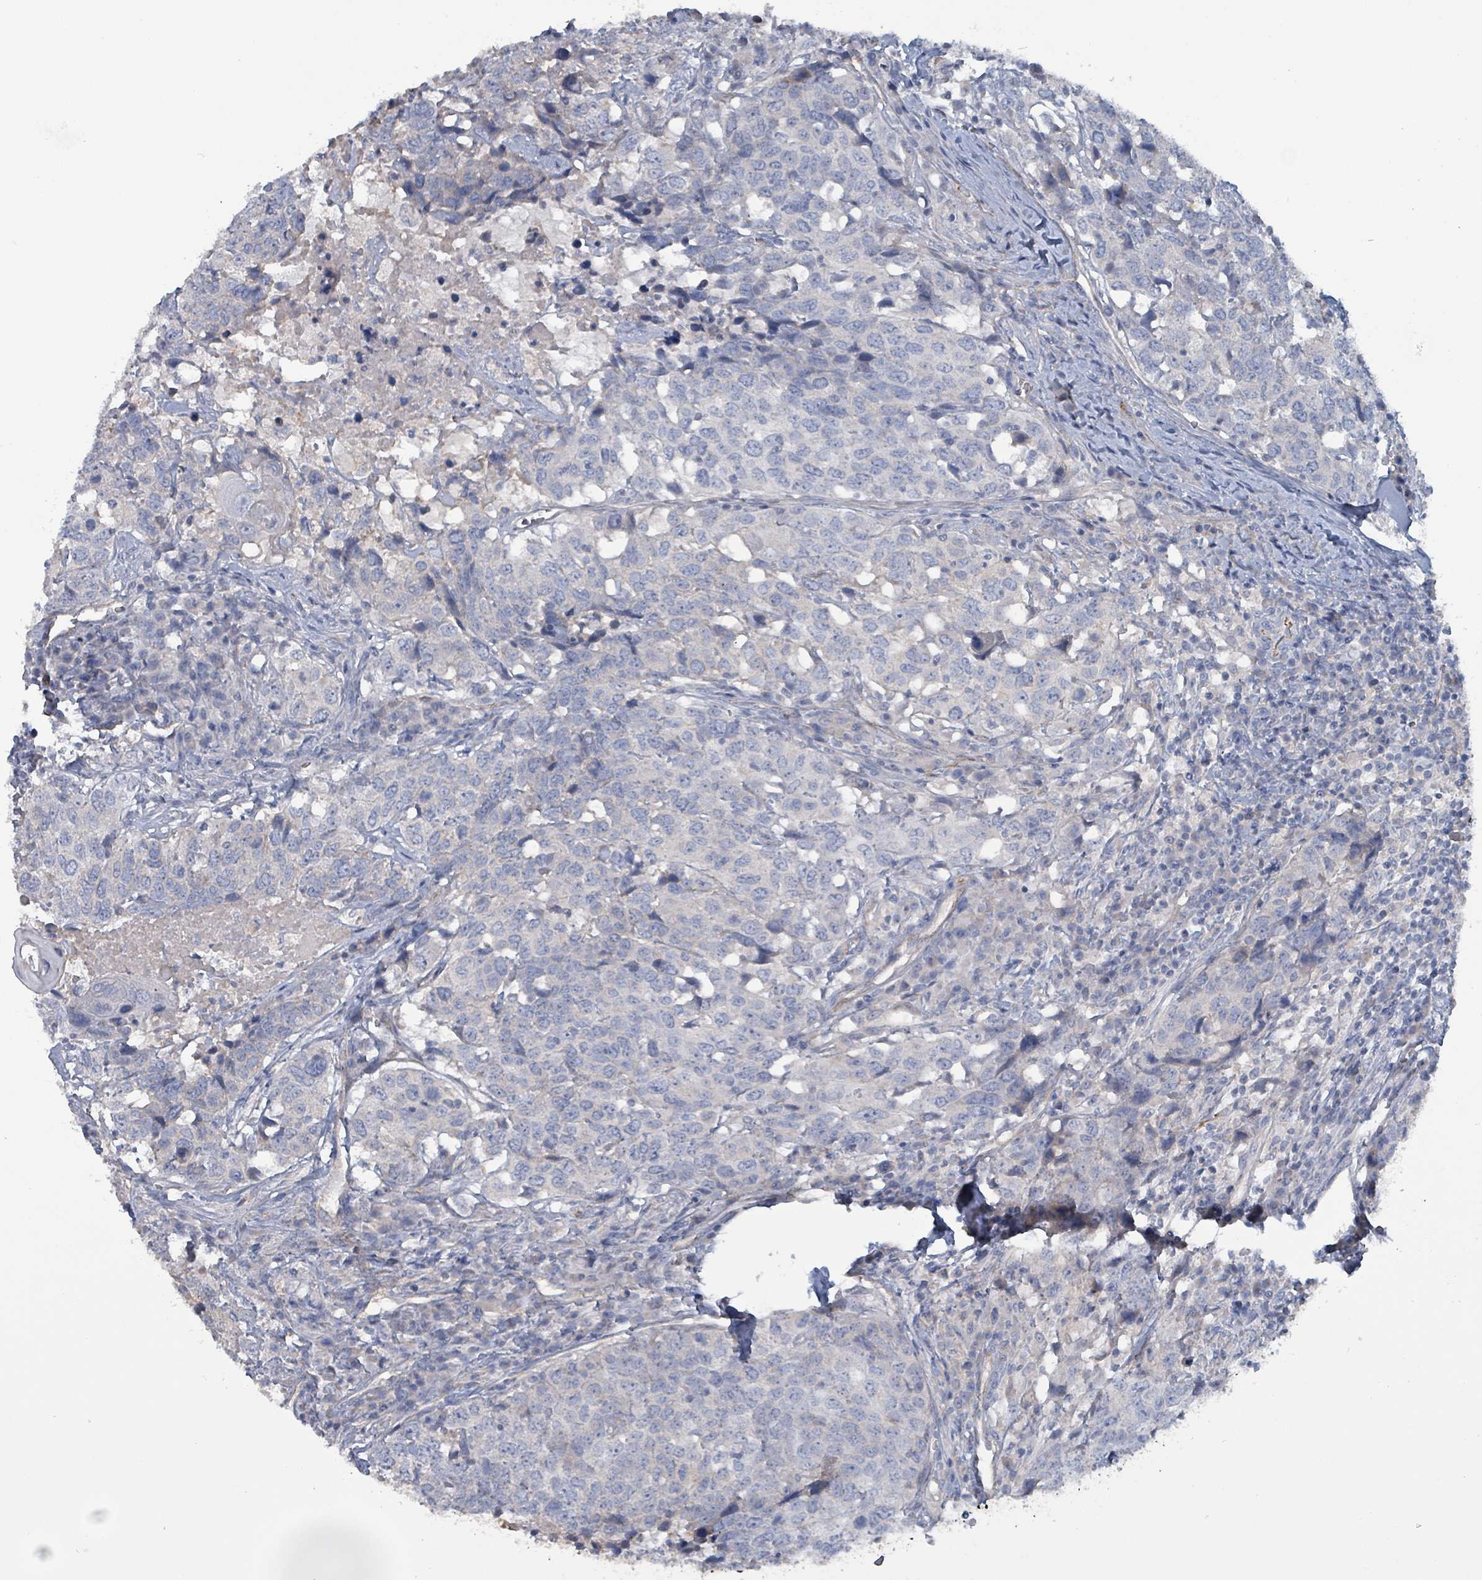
{"staining": {"intensity": "negative", "quantity": "none", "location": "none"}, "tissue": "head and neck cancer", "cell_type": "Tumor cells", "image_type": "cancer", "snomed": [{"axis": "morphology", "description": "Normal tissue, NOS"}, {"axis": "morphology", "description": "Squamous cell carcinoma, NOS"}, {"axis": "topography", "description": "Skeletal muscle"}, {"axis": "topography", "description": "Vascular tissue"}, {"axis": "topography", "description": "Peripheral nerve tissue"}, {"axis": "topography", "description": "Head-Neck"}], "caption": "An IHC photomicrograph of head and neck squamous cell carcinoma is shown. There is no staining in tumor cells of head and neck squamous cell carcinoma.", "gene": "TAAR5", "patient": {"sex": "male", "age": 66}}